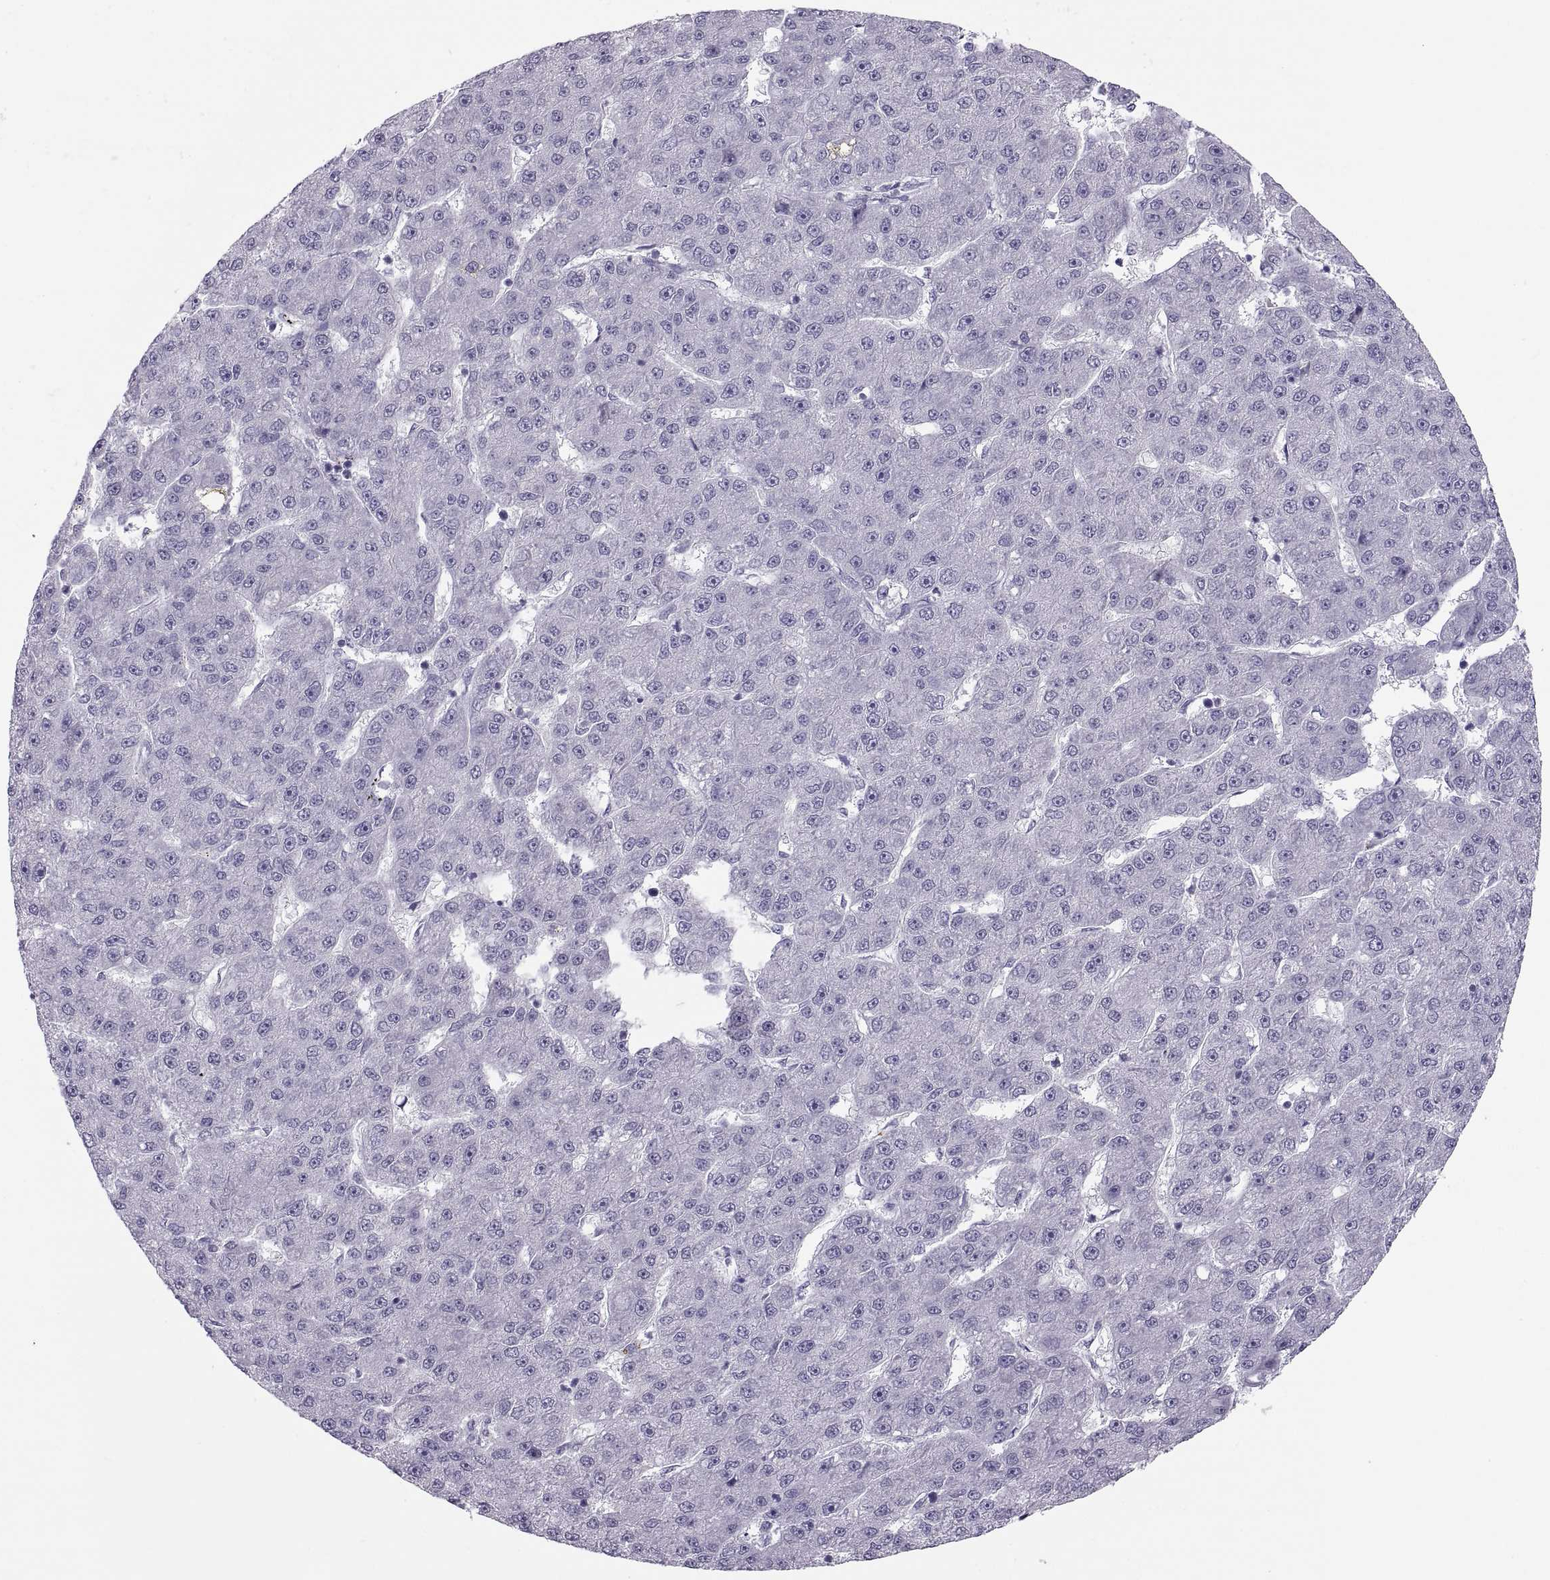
{"staining": {"intensity": "negative", "quantity": "none", "location": "none"}, "tissue": "liver cancer", "cell_type": "Tumor cells", "image_type": "cancer", "snomed": [{"axis": "morphology", "description": "Carcinoma, Hepatocellular, NOS"}, {"axis": "topography", "description": "Liver"}], "caption": "Tumor cells are negative for brown protein staining in liver cancer (hepatocellular carcinoma). Nuclei are stained in blue.", "gene": "C3orf22", "patient": {"sex": "male", "age": 67}}